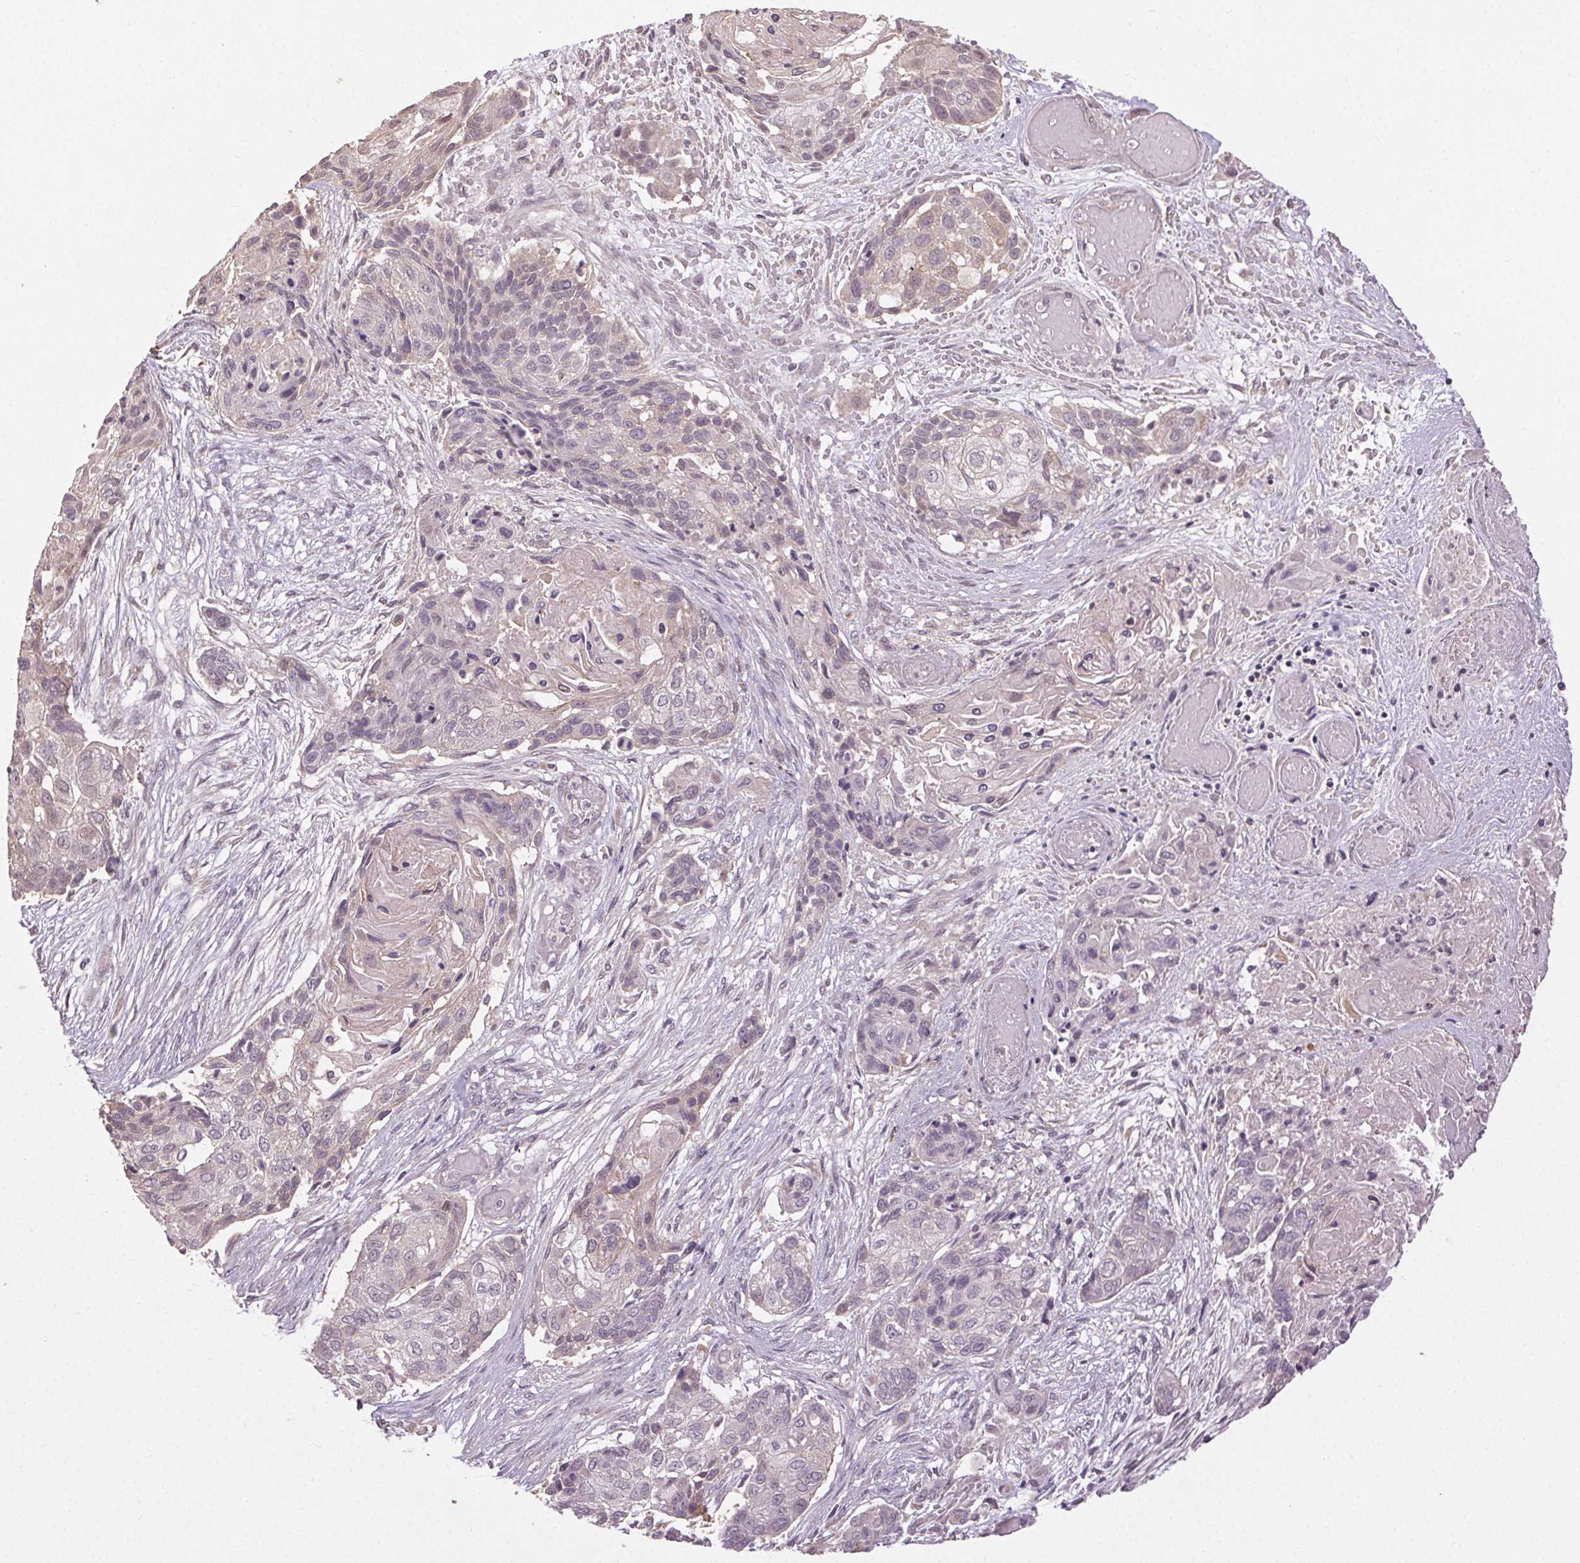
{"staining": {"intensity": "negative", "quantity": "none", "location": "none"}, "tissue": "lung cancer", "cell_type": "Tumor cells", "image_type": "cancer", "snomed": [{"axis": "morphology", "description": "Squamous cell carcinoma, NOS"}, {"axis": "topography", "description": "Lung"}], "caption": "An image of human lung cancer is negative for staining in tumor cells. Nuclei are stained in blue.", "gene": "ATP1B3", "patient": {"sex": "male", "age": 69}}